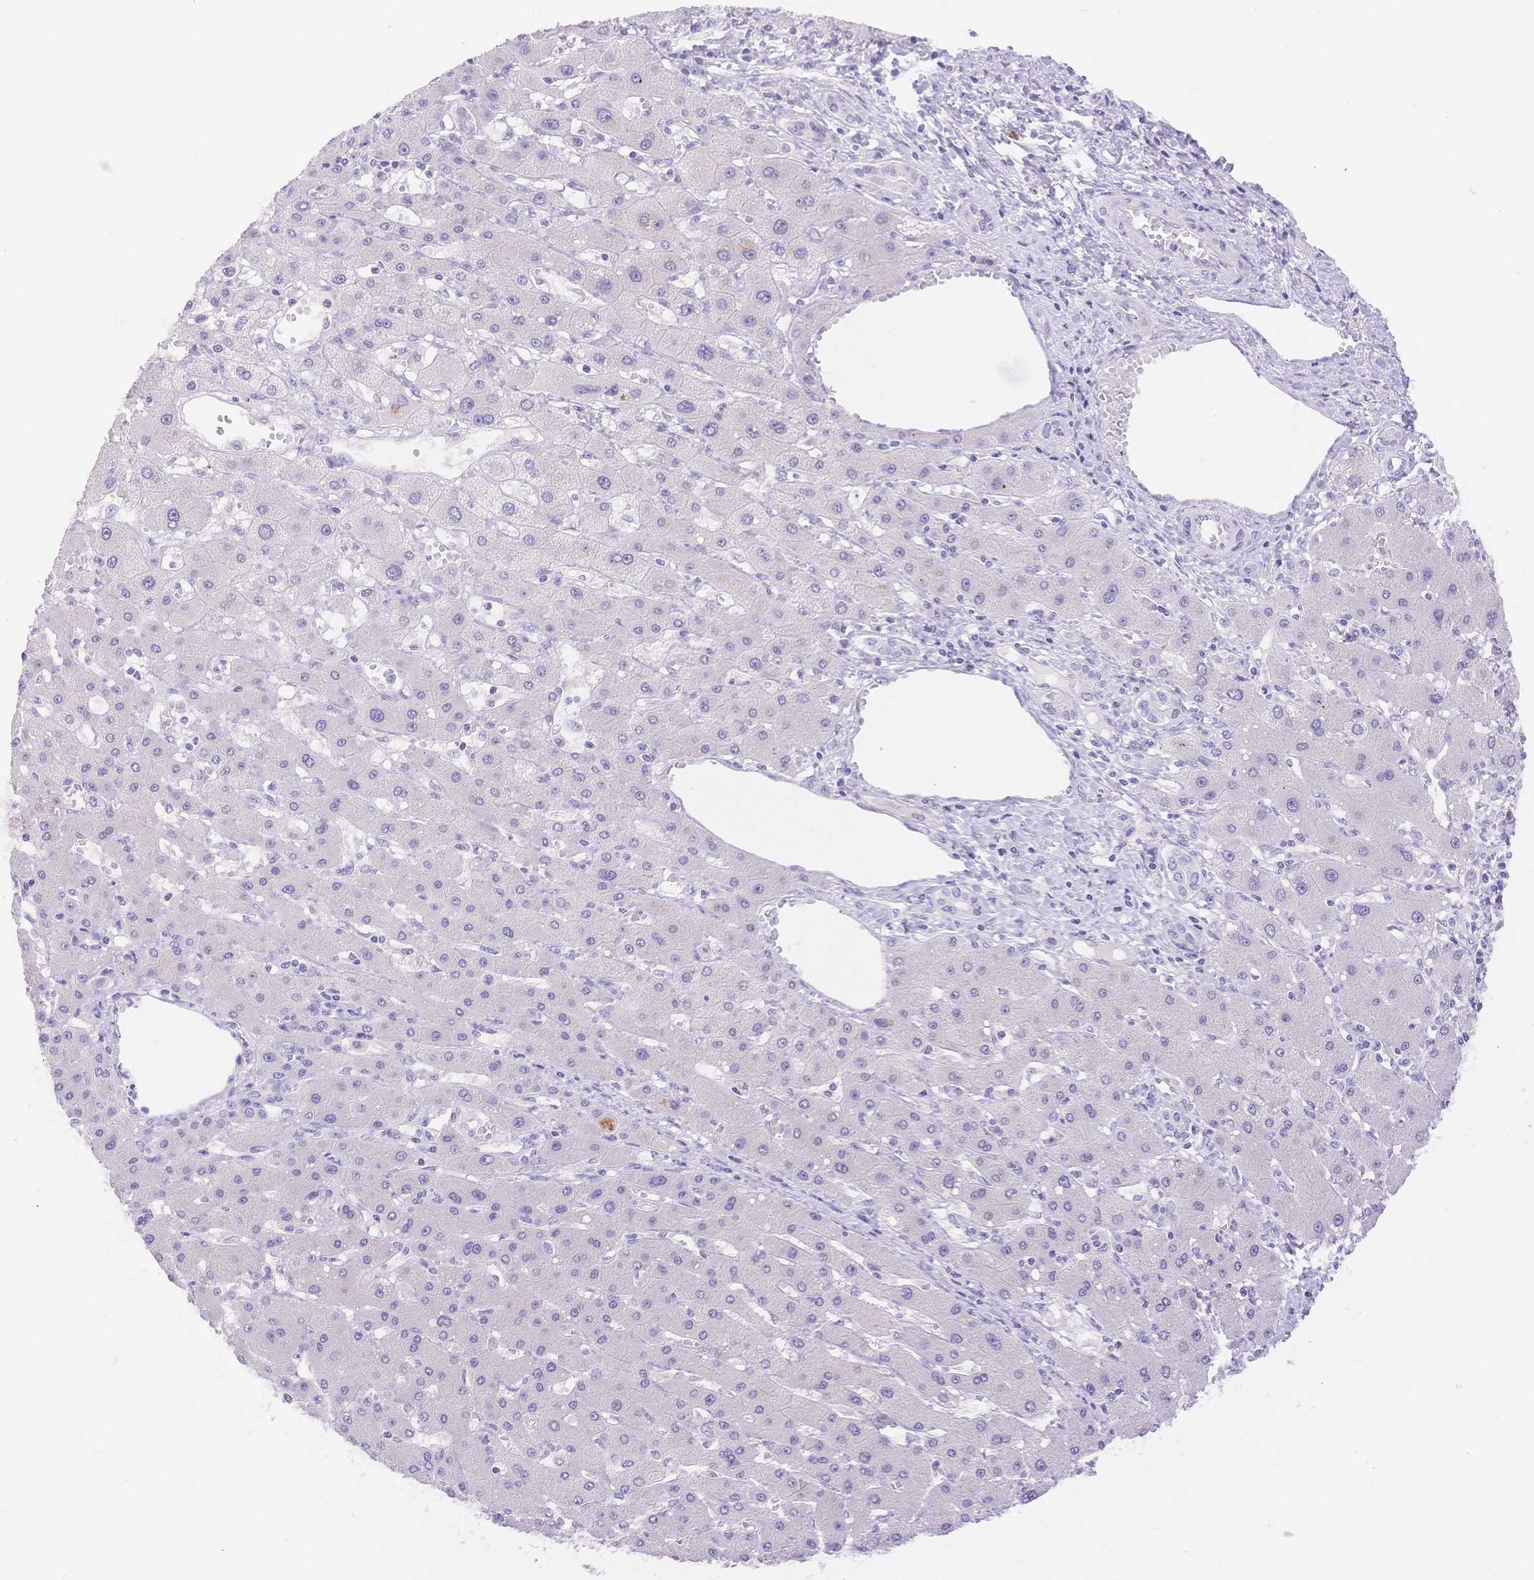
{"staining": {"intensity": "negative", "quantity": "none", "location": "none"}, "tissue": "liver cancer", "cell_type": "Tumor cells", "image_type": "cancer", "snomed": [{"axis": "morphology", "description": "Cholangiocarcinoma"}, {"axis": "topography", "description": "Liver"}], "caption": "Immunohistochemistry (IHC) of human cholangiocarcinoma (liver) displays no positivity in tumor cells. (DAB IHC with hematoxylin counter stain).", "gene": "MYOM1", "patient": {"sex": "male", "age": 59}}